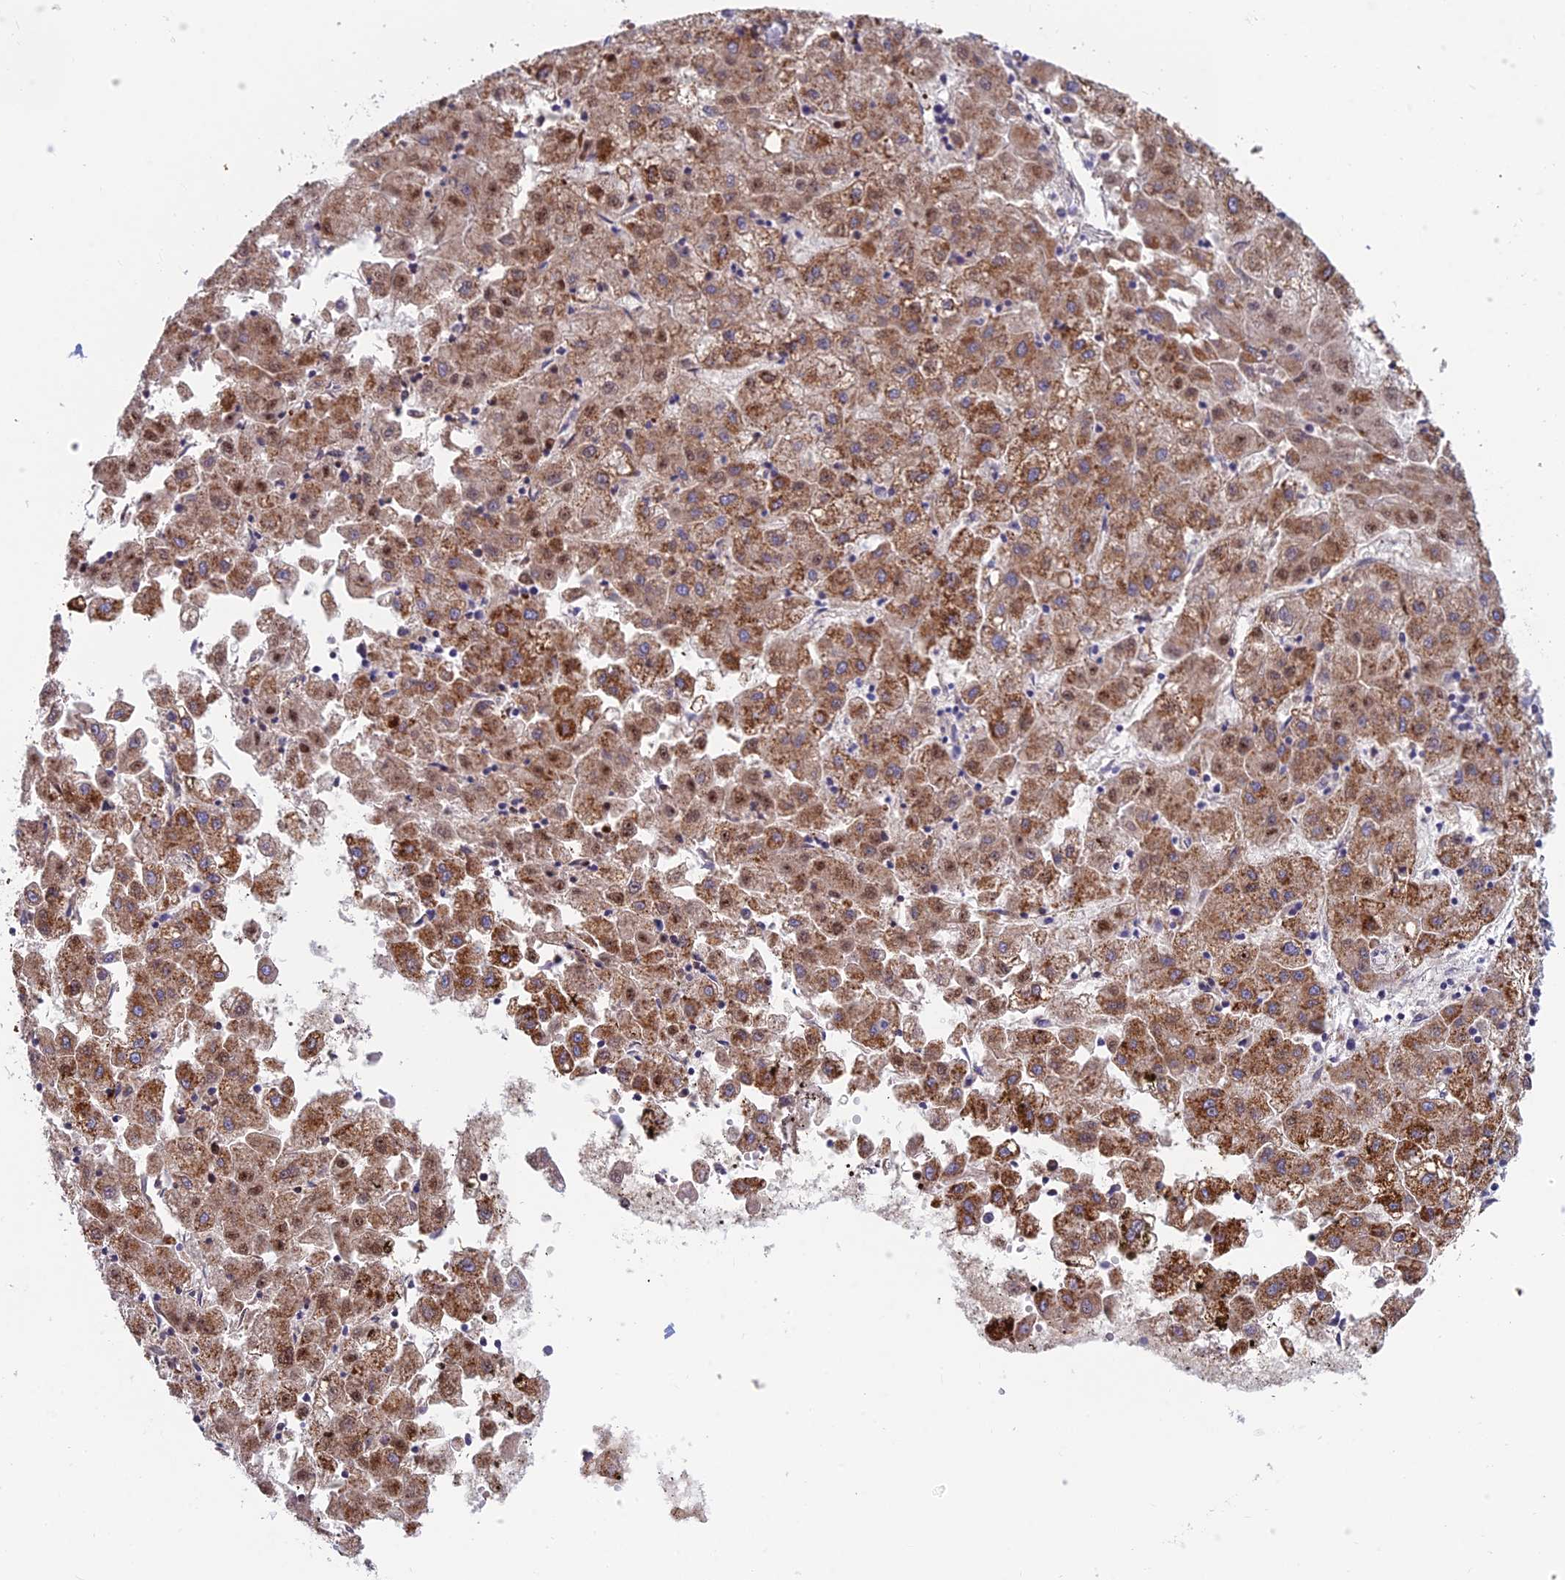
{"staining": {"intensity": "strong", "quantity": ">75%", "location": "cytoplasmic/membranous"}, "tissue": "liver cancer", "cell_type": "Tumor cells", "image_type": "cancer", "snomed": [{"axis": "morphology", "description": "Carcinoma, Hepatocellular, NOS"}, {"axis": "topography", "description": "Liver"}], "caption": "A high-resolution photomicrograph shows IHC staining of liver cancer, which shows strong cytoplasmic/membranous positivity in approximately >75% of tumor cells.", "gene": "IFTAP", "patient": {"sex": "male", "age": 72}}